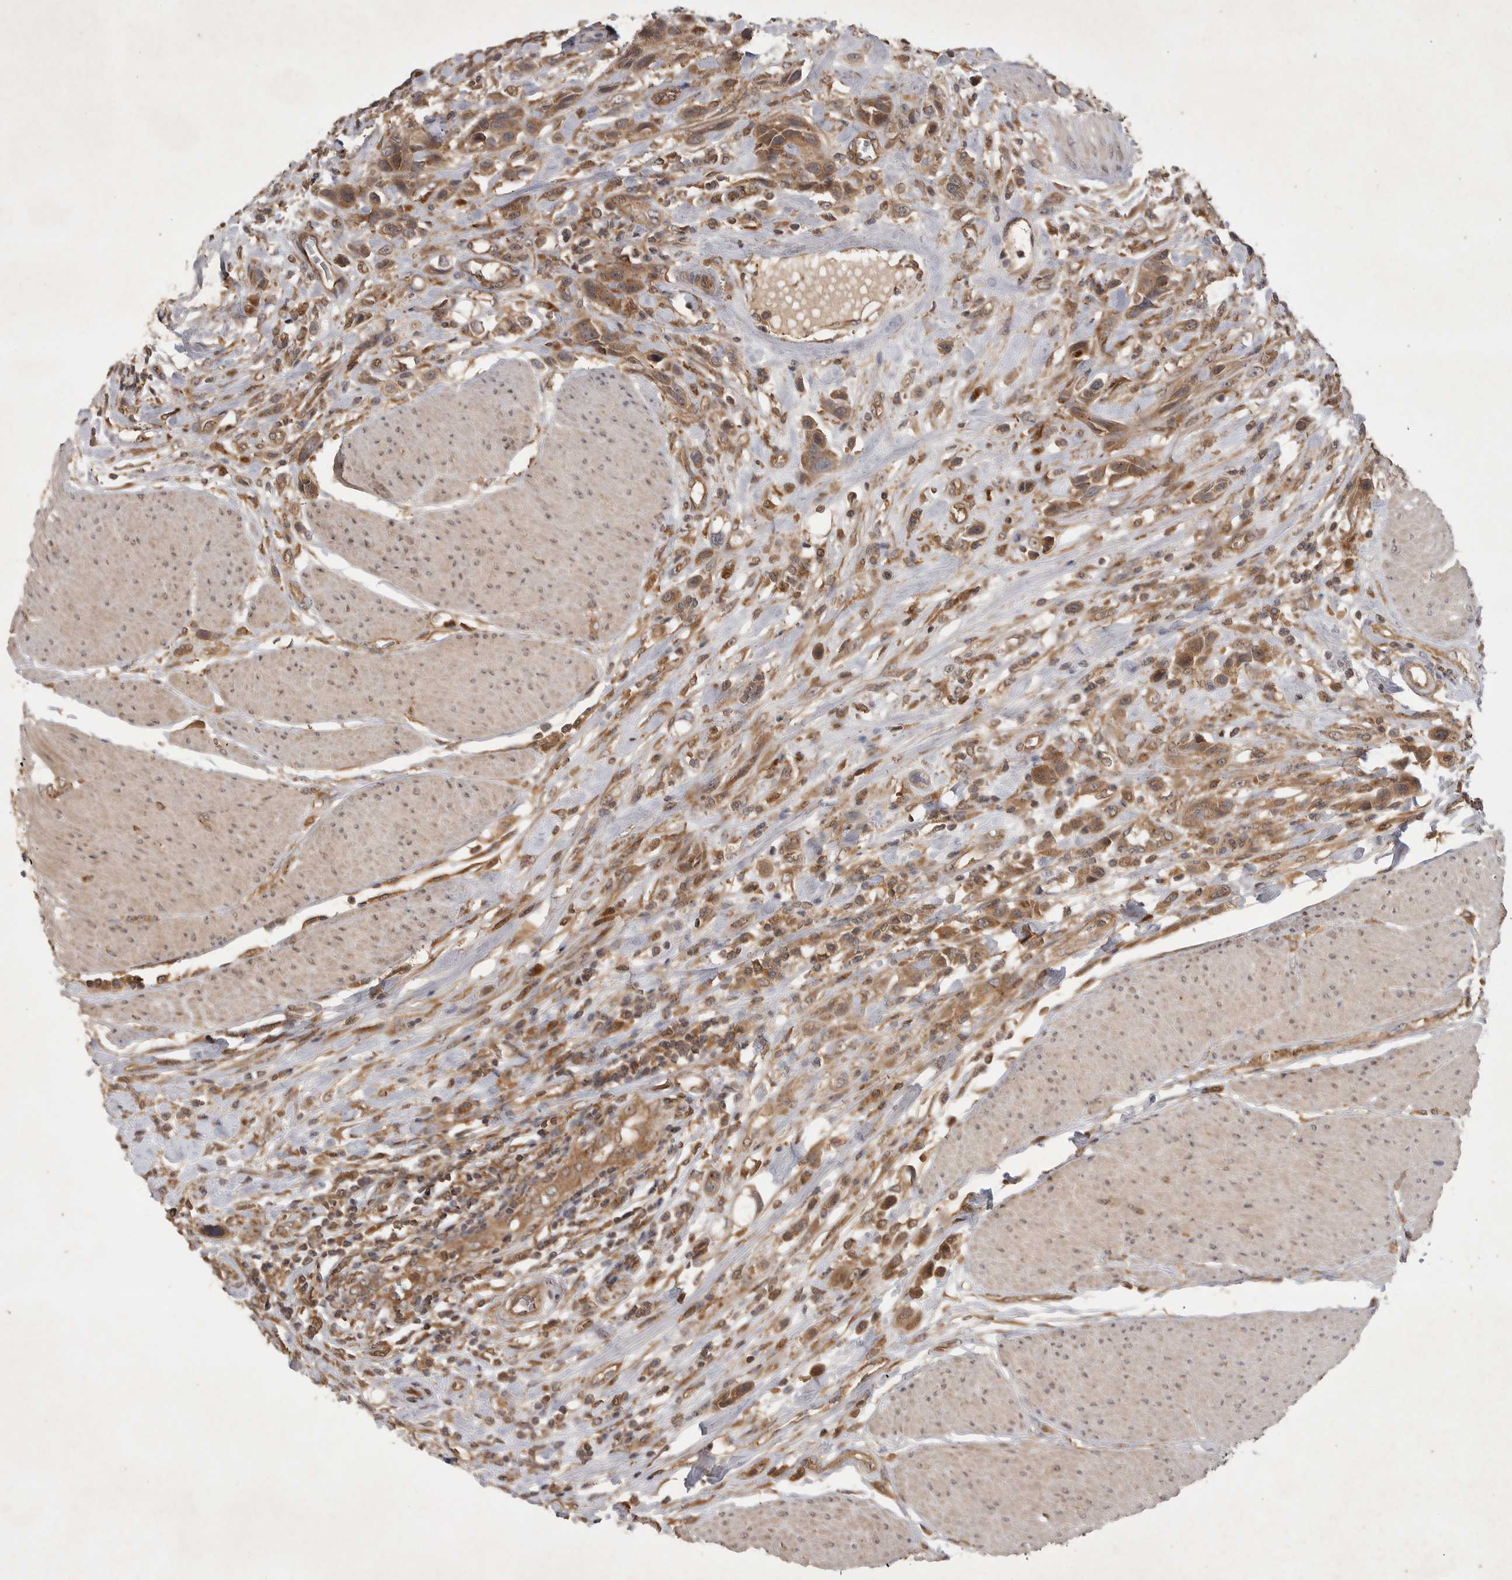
{"staining": {"intensity": "moderate", "quantity": ">75%", "location": "cytoplasmic/membranous"}, "tissue": "urothelial cancer", "cell_type": "Tumor cells", "image_type": "cancer", "snomed": [{"axis": "morphology", "description": "Urothelial carcinoma, High grade"}, {"axis": "topography", "description": "Urinary bladder"}], "caption": "There is medium levels of moderate cytoplasmic/membranous positivity in tumor cells of high-grade urothelial carcinoma, as demonstrated by immunohistochemical staining (brown color).", "gene": "ZNF232", "patient": {"sex": "male", "age": 50}}